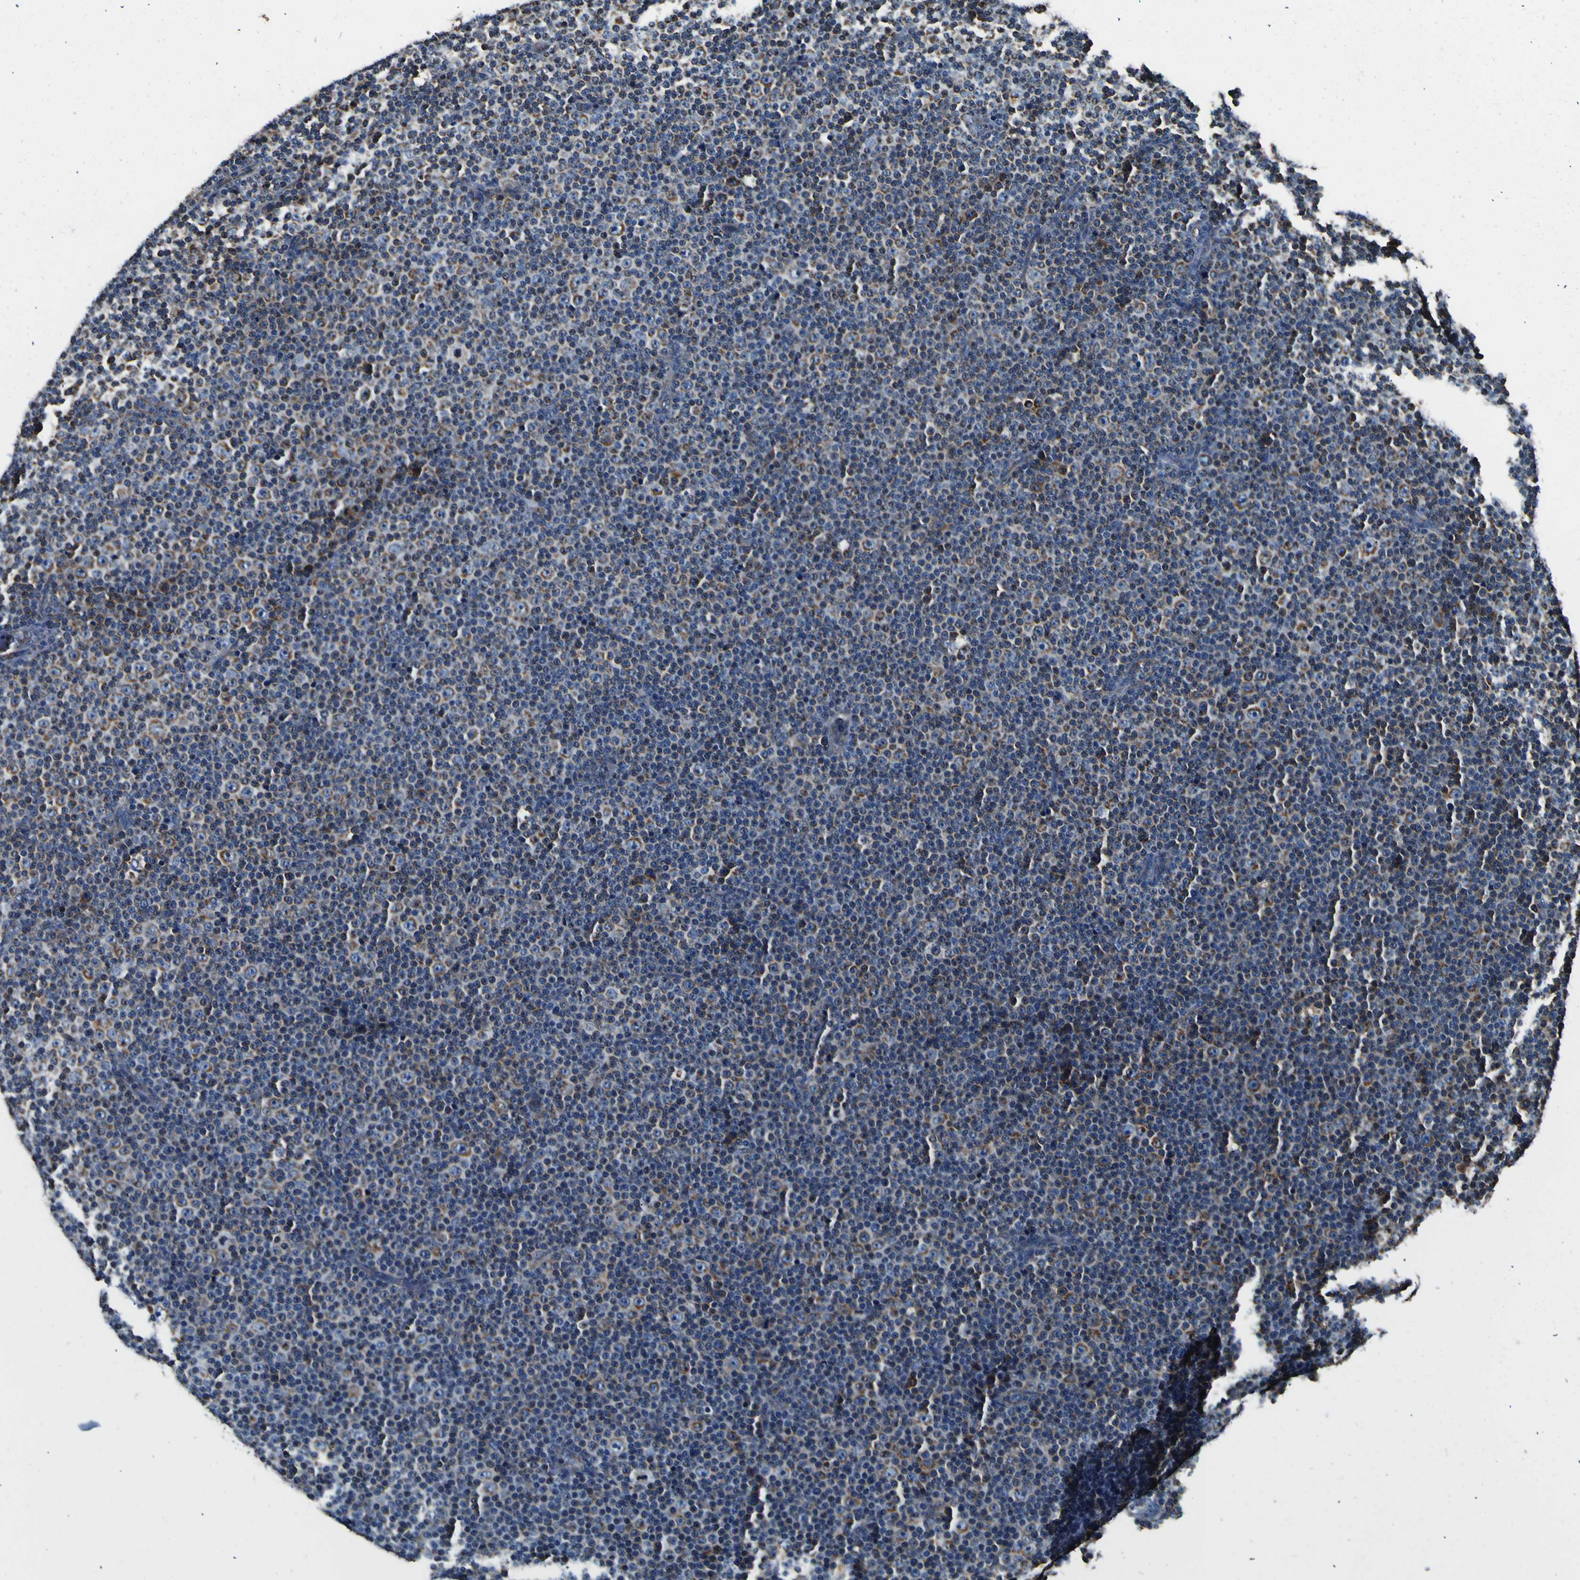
{"staining": {"intensity": "moderate", "quantity": "<25%", "location": "cytoplasmic/membranous"}, "tissue": "lymphoma", "cell_type": "Tumor cells", "image_type": "cancer", "snomed": [{"axis": "morphology", "description": "Malignant lymphoma, non-Hodgkin's type, Low grade"}, {"axis": "topography", "description": "Lymph node"}], "caption": "Moderate cytoplasmic/membranous protein positivity is appreciated in about <25% of tumor cells in lymphoma. (IHC, brightfield microscopy, high magnification).", "gene": "INPP5A", "patient": {"sex": "female", "age": 67}}